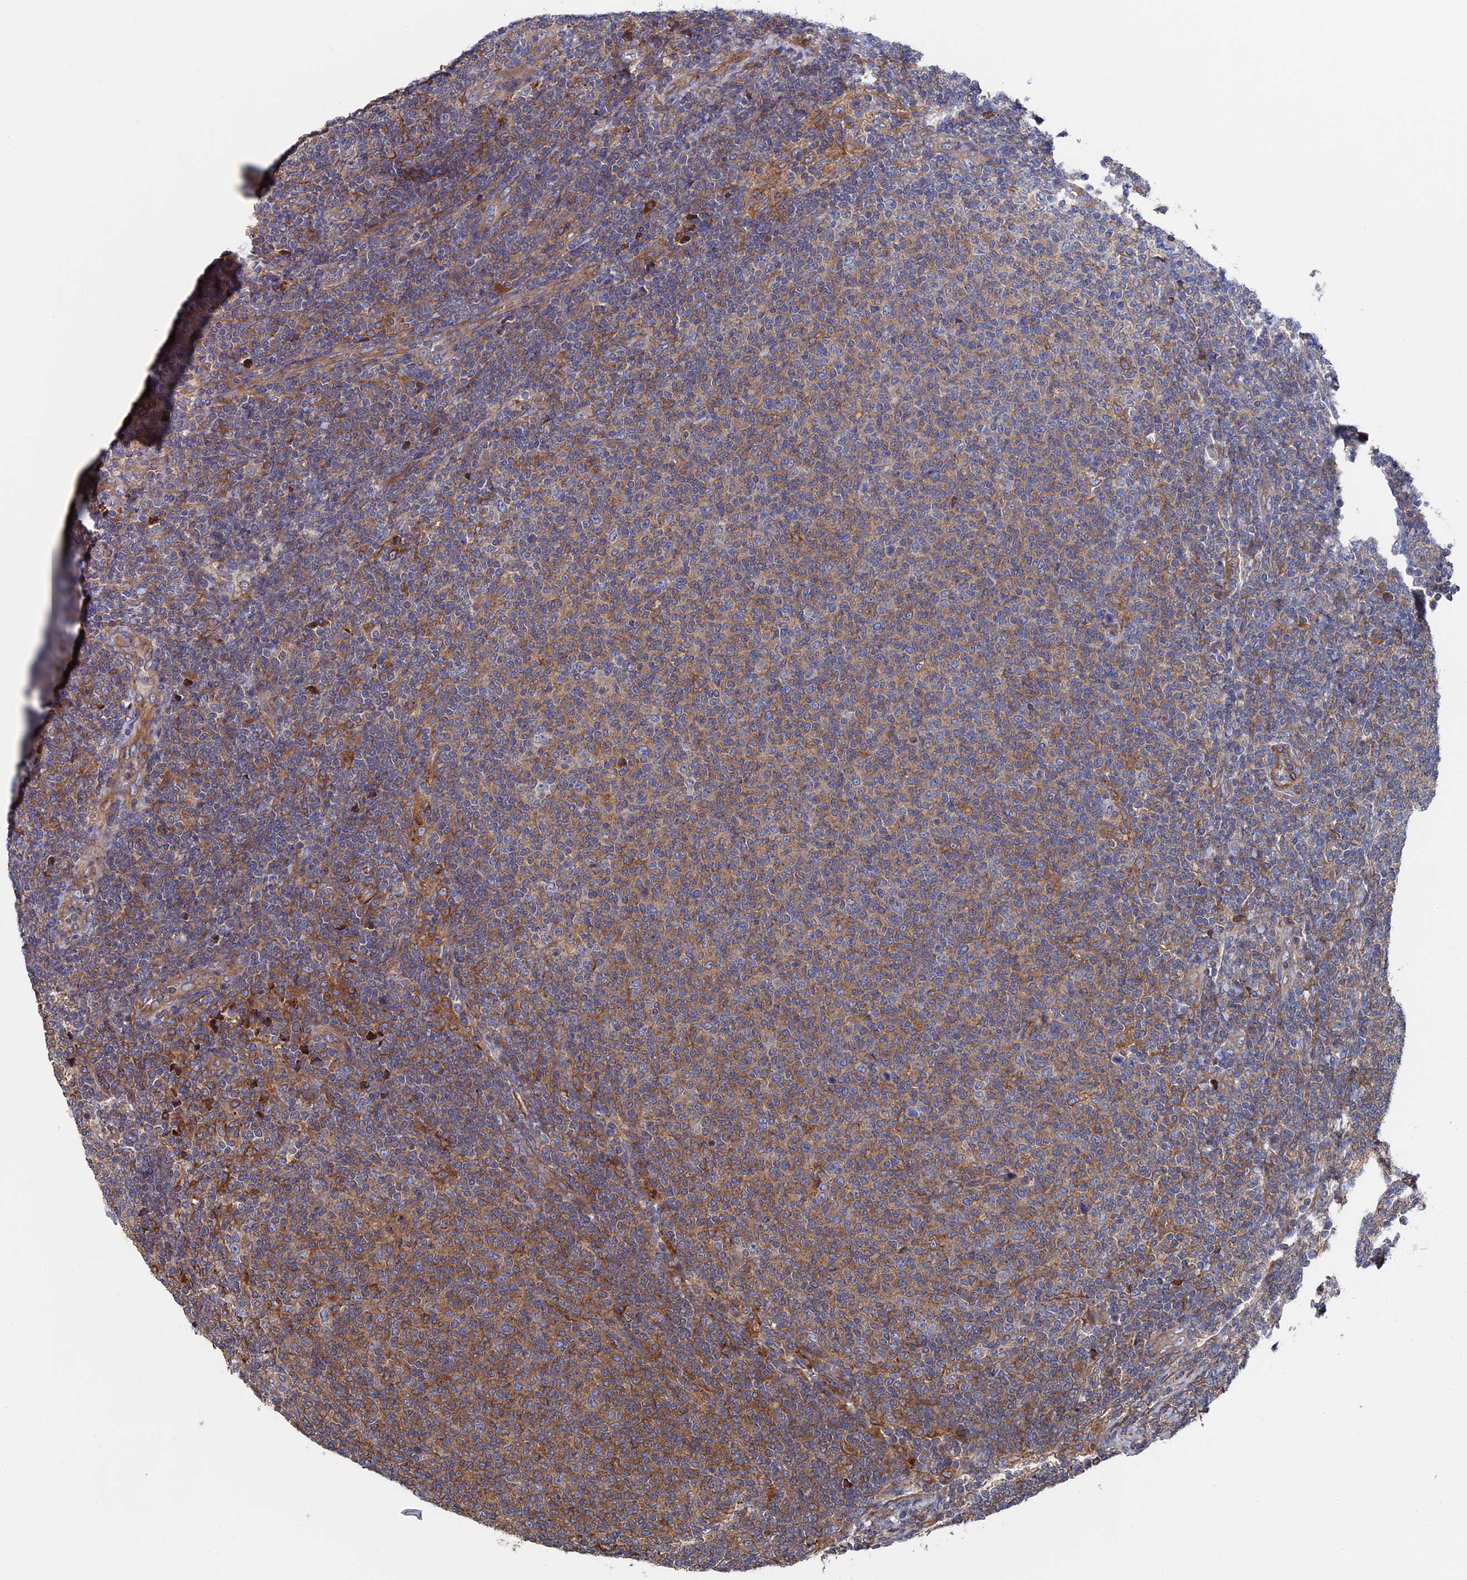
{"staining": {"intensity": "moderate", "quantity": "25%-75%", "location": "cytoplasmic/membranous"}, "tissue": "lymphoma", "cell_type": "Tumor cells", "image_type": "cancer", "snomed": [{"axis": "morphology", "description": "Malignant lymphoma, non-Hodgkin's type, Low grade"}, {"axis": "topography", "description": "Lymph node"}], "caption": "Immunohistochemical staining of low-grade malignant lymphoma, non-Hodgkin's type displays moderate cytoplasmic/membranous protein staining in about 25%-75% of tumor cells.", "gene": "DNAJC3", "patient": {"sex": "male", "age": 66}}